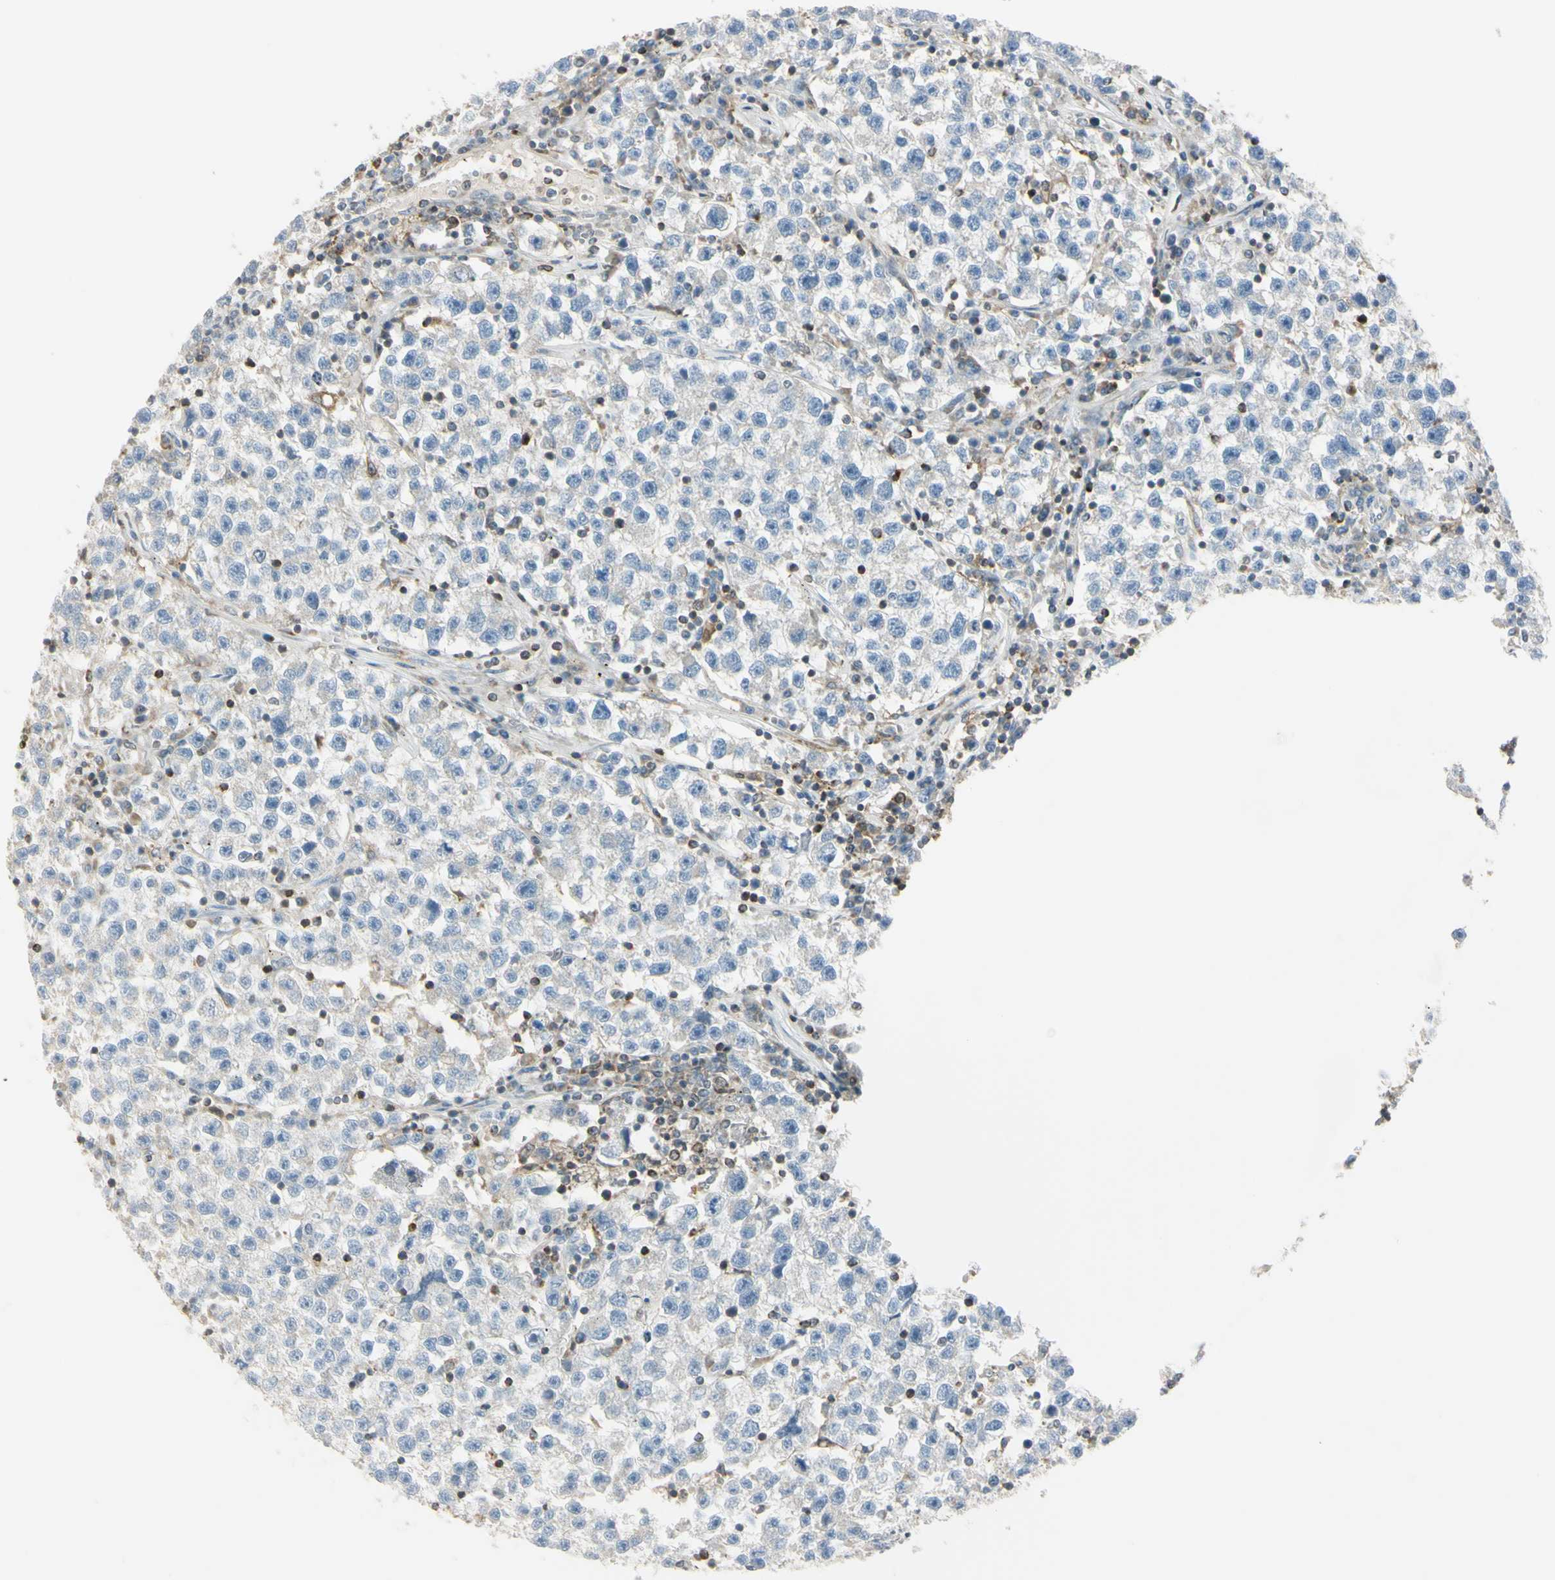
{"staining": {"intensity": "weak", "quantity": ">75%", "location": "cytoplasmic/membranous"}, "tissue": "testis cancer", "cell_type": "Tumor cells", "image_type": "cancer", "snomed": [{"axis": "morphology", "description": "Seminoma, NOS"}, {"axis": "topography", "description": "Testis"}], "caption": "The image demonstrates a brown stain indicating the presence of a protein in the cytoplasmic/membranous of tumor cells in seminoma (testis).", "gene": "CYRIB", "patient": {"sex": "male", "age": 22}}